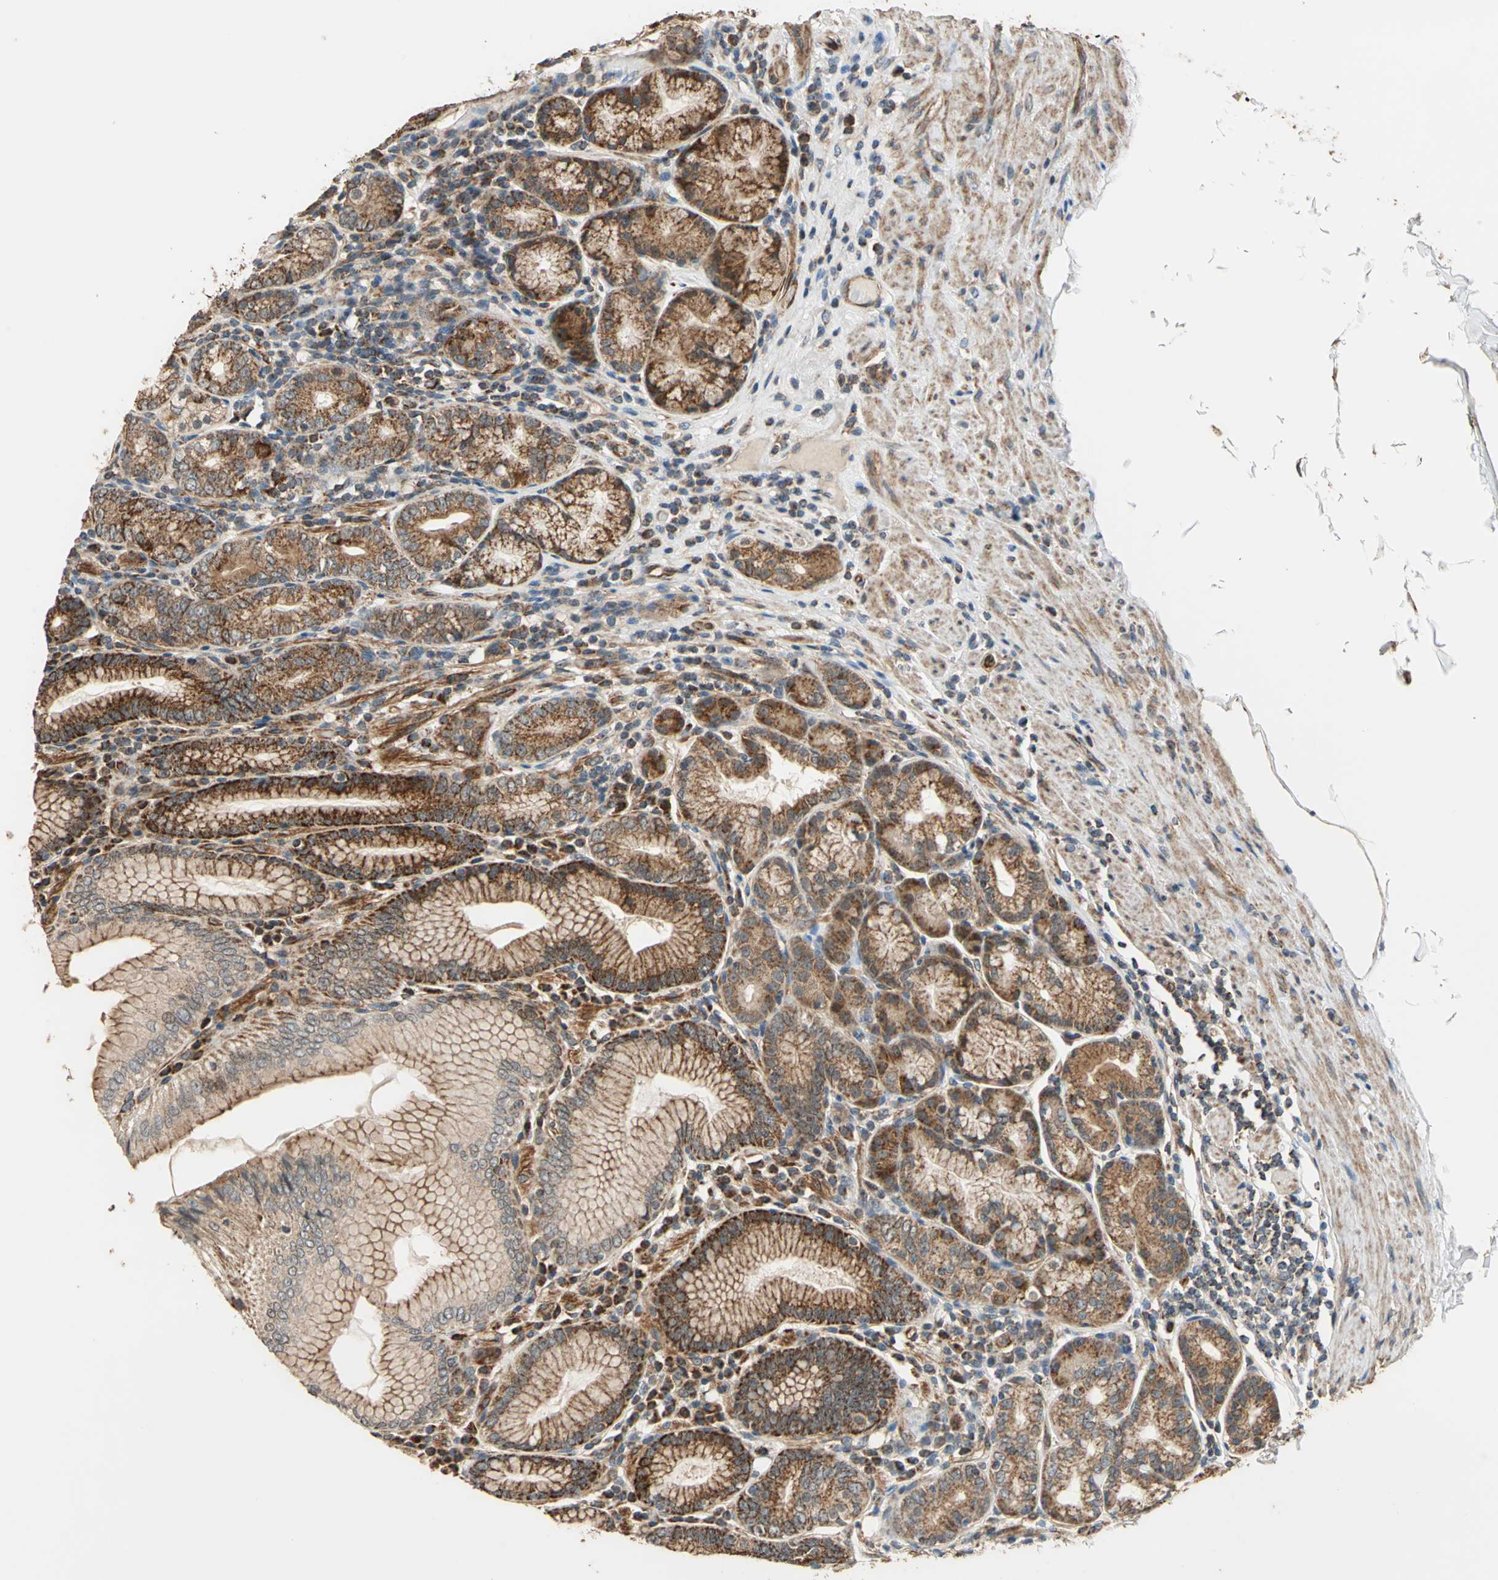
{"staining": {"intensity": "moderate", "quantity": ">75%", "location": "cytoplasmic/membranous"}, "tissue": "stomach", "cell_type": "Glandular cells", "image_type": "normal", "snomed": [{"axis": "morphology", "description": "Normal tissue, NOS"}, {"axis": "topography", "description": "Stomach, lower"}], "caption": "Stomach stained for a protein shows moderate cytoplasmic/membranous positivity in glandular cells. The protein of interest is stained brown, and the nuclei are stained in blue (DAB (3,3'-diaminobenzidine) IHC with brightfield microscopy, high magnification).", "gene": "MRPS22", "patient": {"sex": "female", "age": 76}}